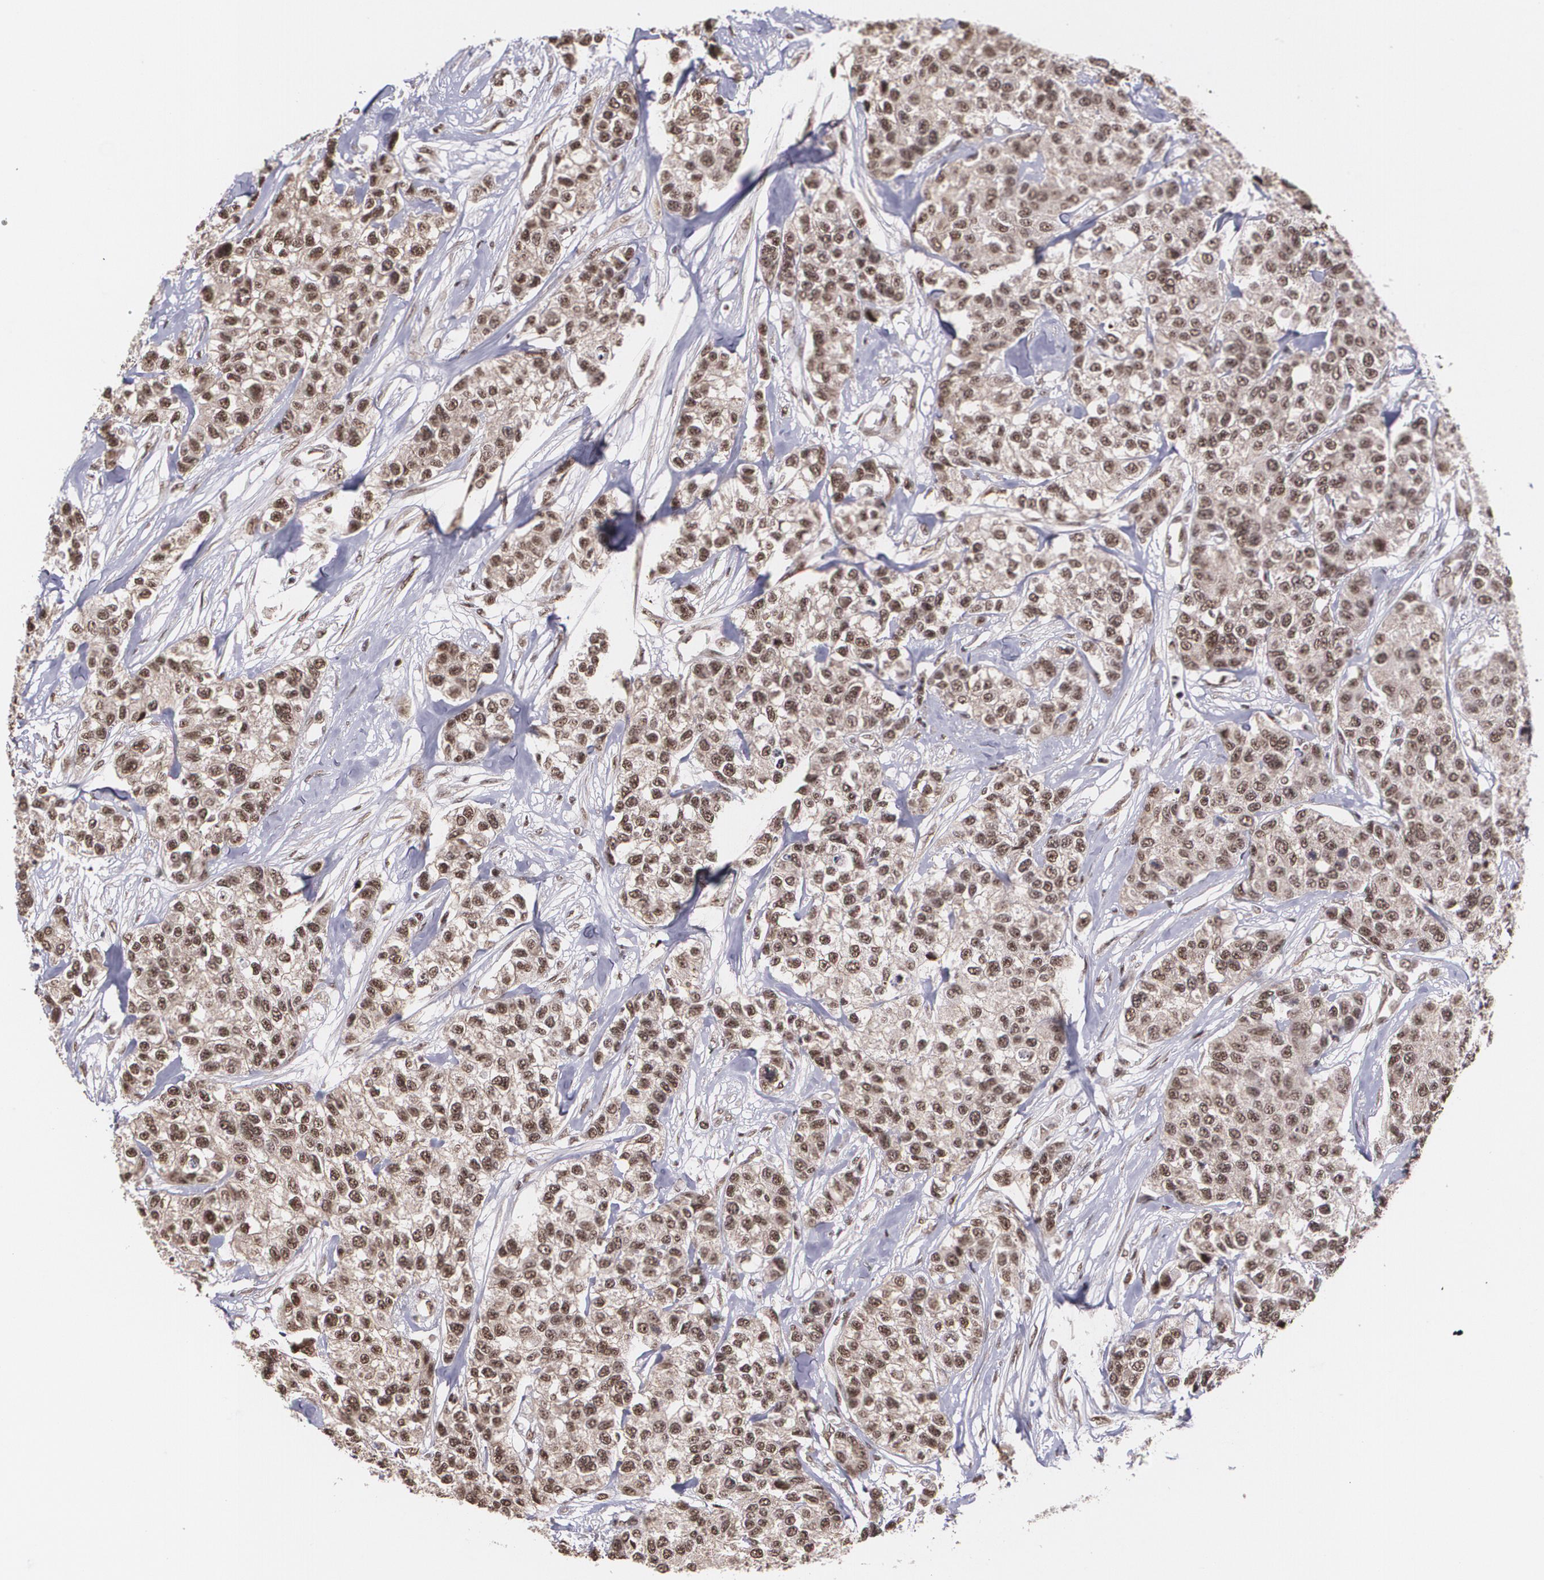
{"staining": {"intensity": "strong", "quantity": ">75%", "location": "cytoplasmic/membranous,nuclear"}, "tissue": "breast cancer", "cell_type": "Tumor cells", "image_type": "cancer", "snomed": [{"axis": "morphology", "description": "Duct carcinoma"}, {"axis": "topography", "description": "Breast"}], "caption": "Immunohistochemical staining of human intraductal carcinoma (breast) shows high levels of strong cytoplasmic/membranous and nuclear staining in approximately >75% of tumor cells. The staining is performed using DAB brown chromogen to label protein expression. The nuclei are counter-stained blue using hematoxylin.", "gene": "C6orf15", "patient": {"sex": "female", "age": 51}}